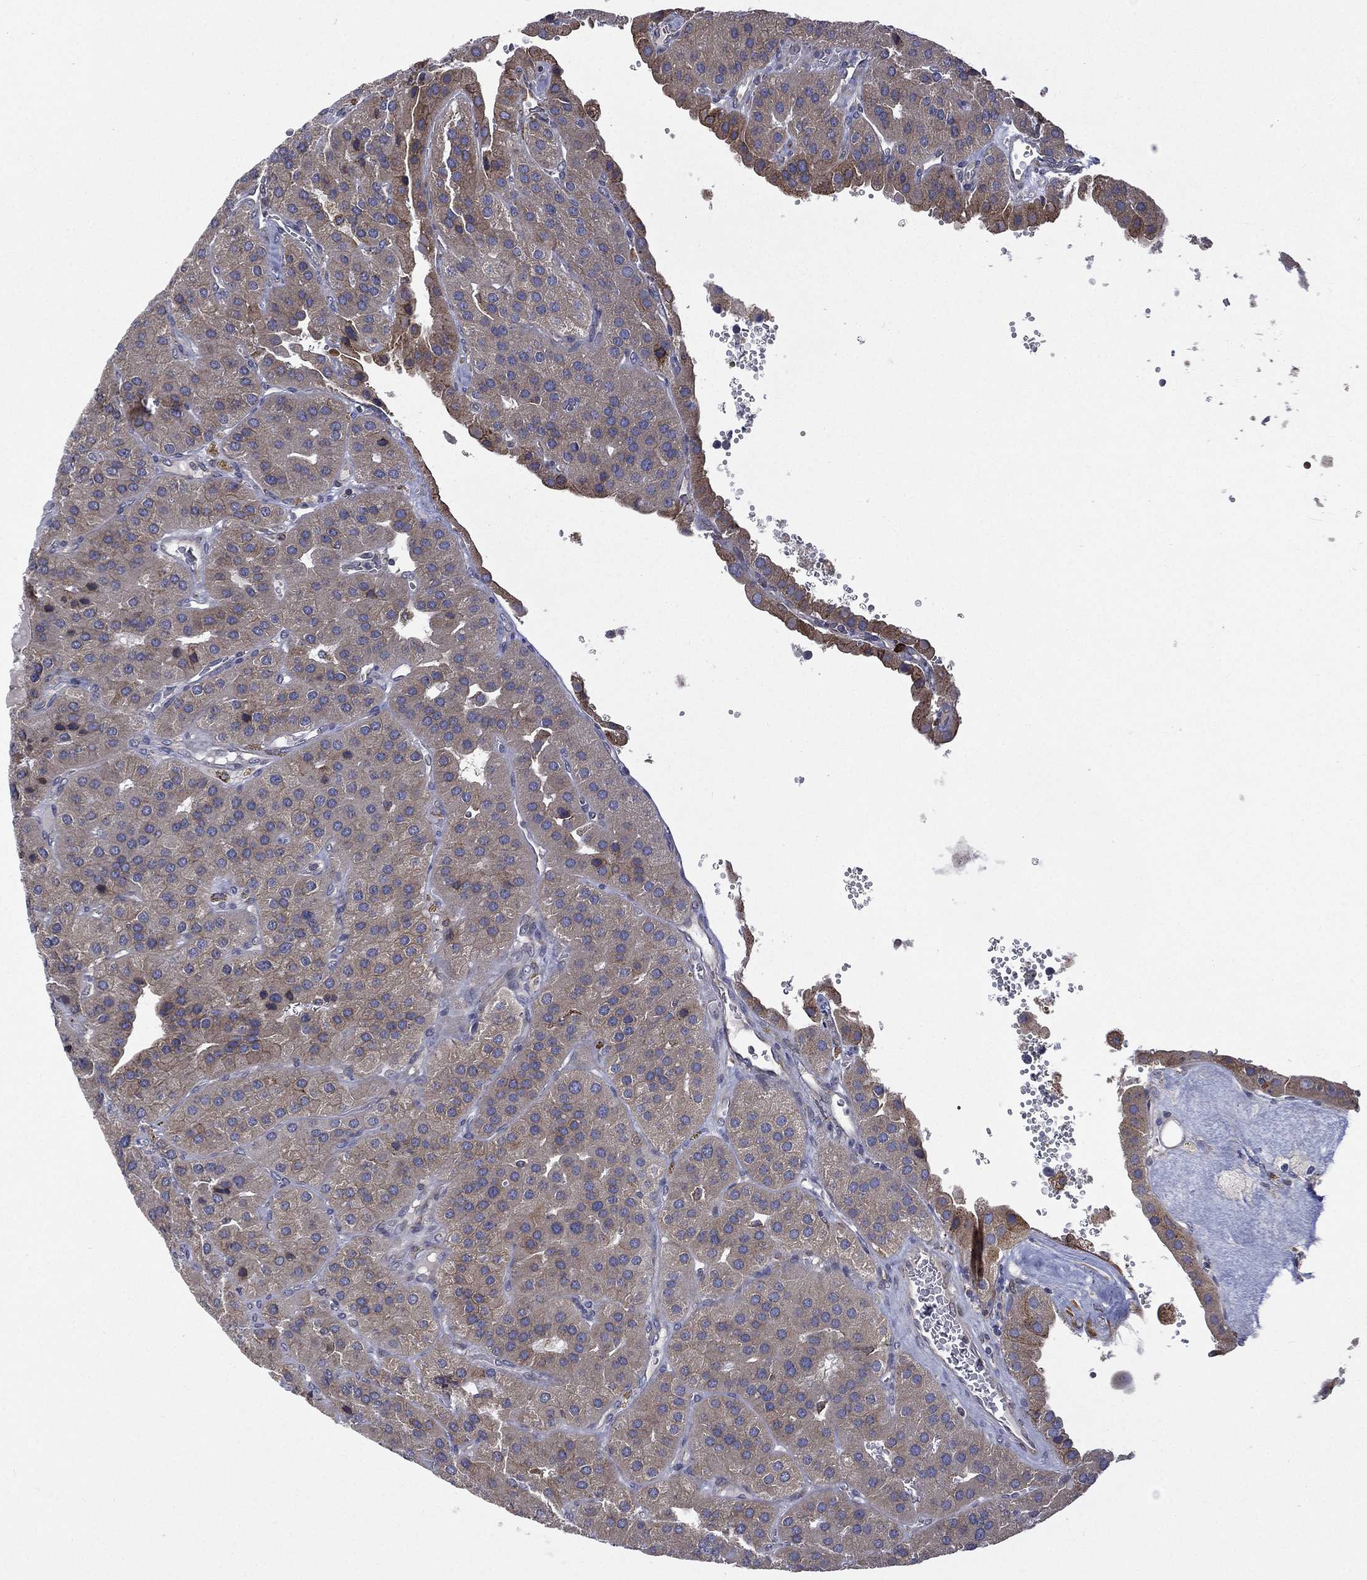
{"staining": {"intensity": "weak", "quantity": ">75%", "location": "cytoplasmic/membranous"}, "tissue": "parathyroid gland", "cell_type": "Glandular cells", "image_type": "normal", "snomed": [{"axis": "morphology", "description": "Normal tissue, NOS"}, {"axis": "morphology", "description": "Adenoma, NOS"}, {"axis": "topography", "description": "Parathyroid gland"}], "caption": "Protein staining of unremarkable parathyroid gland shows weak cytoplasmic/membranous expression in about >75% of glandular cells.", "gene": "C20orf96", "patient": {"sex": "female", "age": 86}}